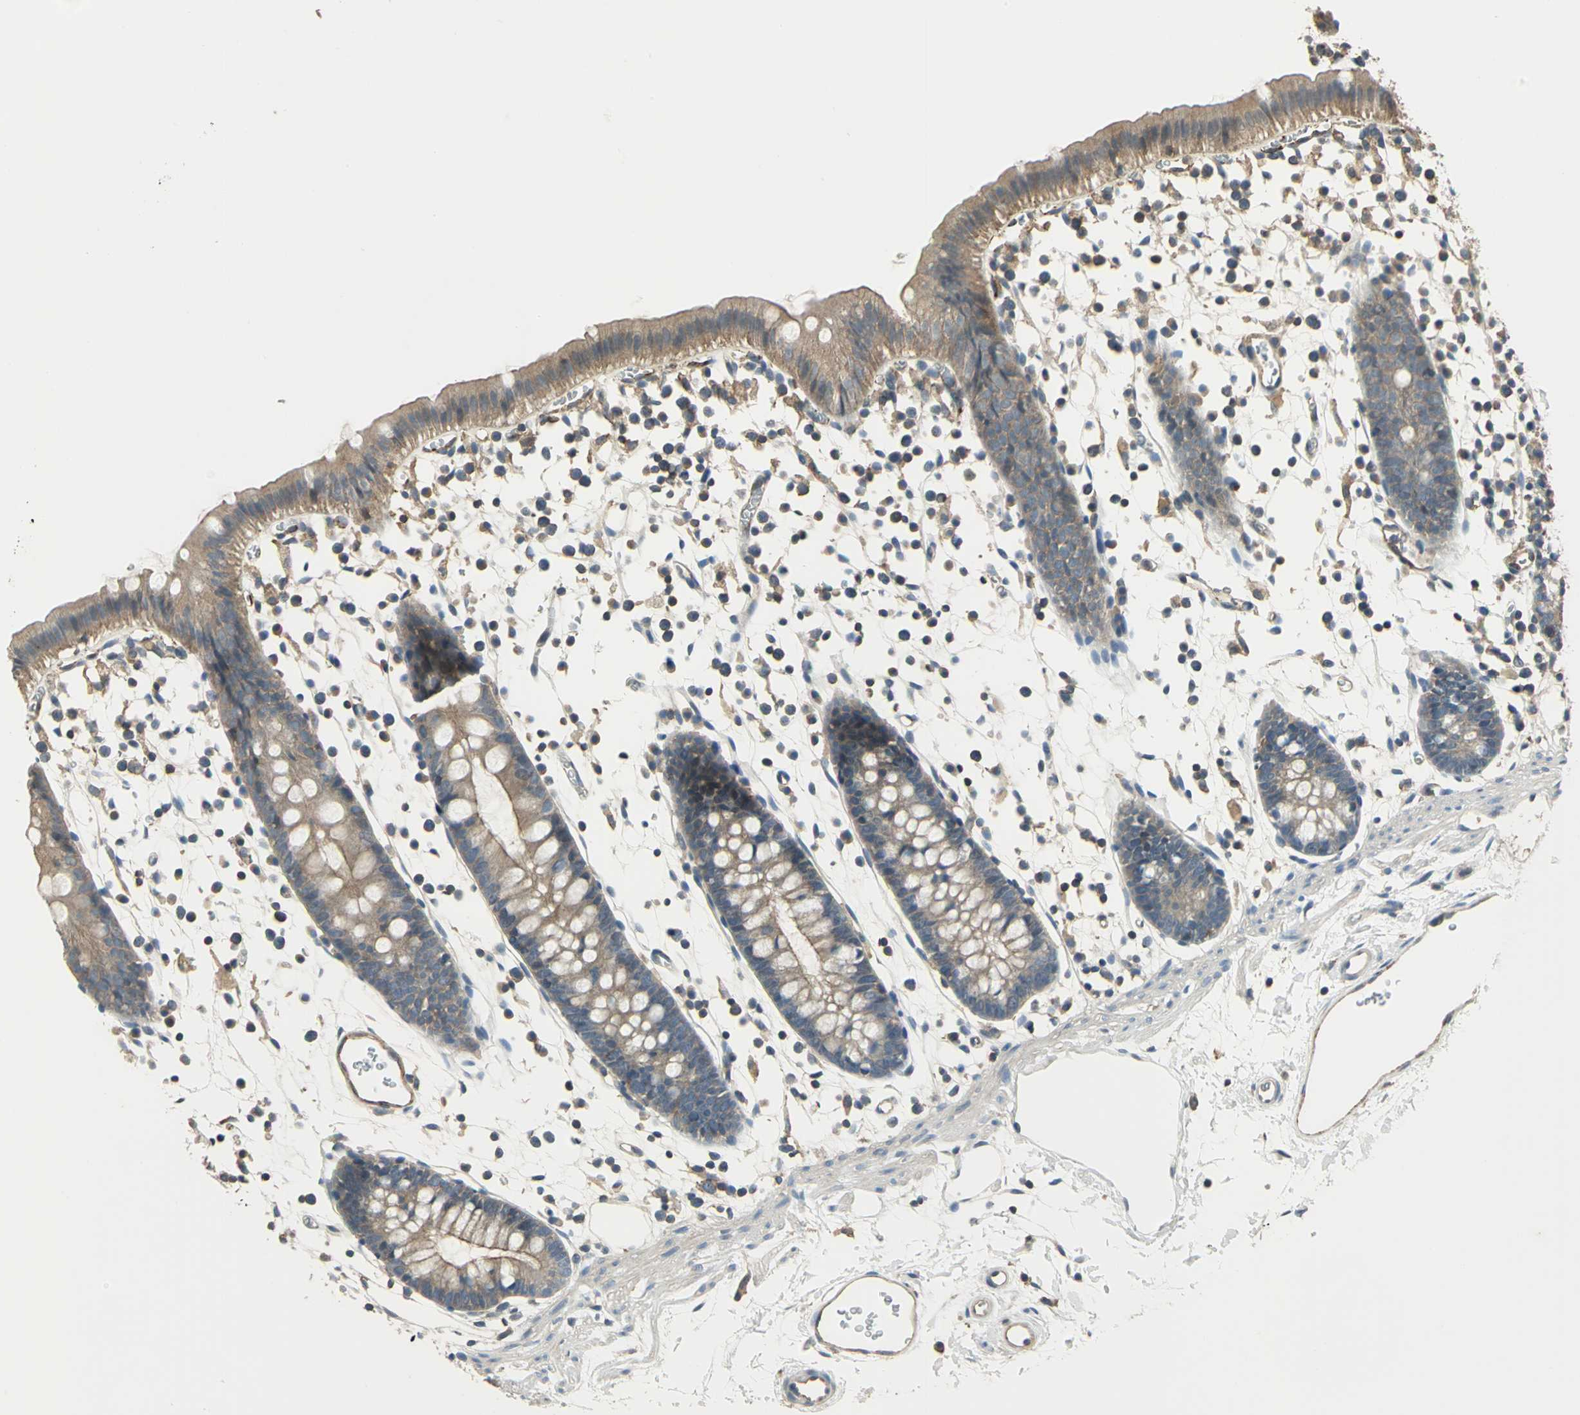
{"staining": {"intensity": "moderate", "quantity": "25%-75%", "location": "cytoplasmic/membranous"}, "tissue": "colon", "cell_type": "Endothelial cells", "image_type": "normal", "snomed": [{"axis": "morphology", "description": "Normal tissue, NOS"}, {"axis": "topography", "description": "Colon"}], "caption": "High-power microscopy captured an immunohistochemistry image of unremarkable colon, revealing moderate cytoplasmic/membranous positivity in about 25%-75% of endothelial cells. The staining was performed using DAB to visualize the protein expression in brown, while the nuclei were stained in blue with hematoxylin (Magnification: 20x).", "gene": "RAPGEF1", "patient": {"sex": "male", "age": 14}}